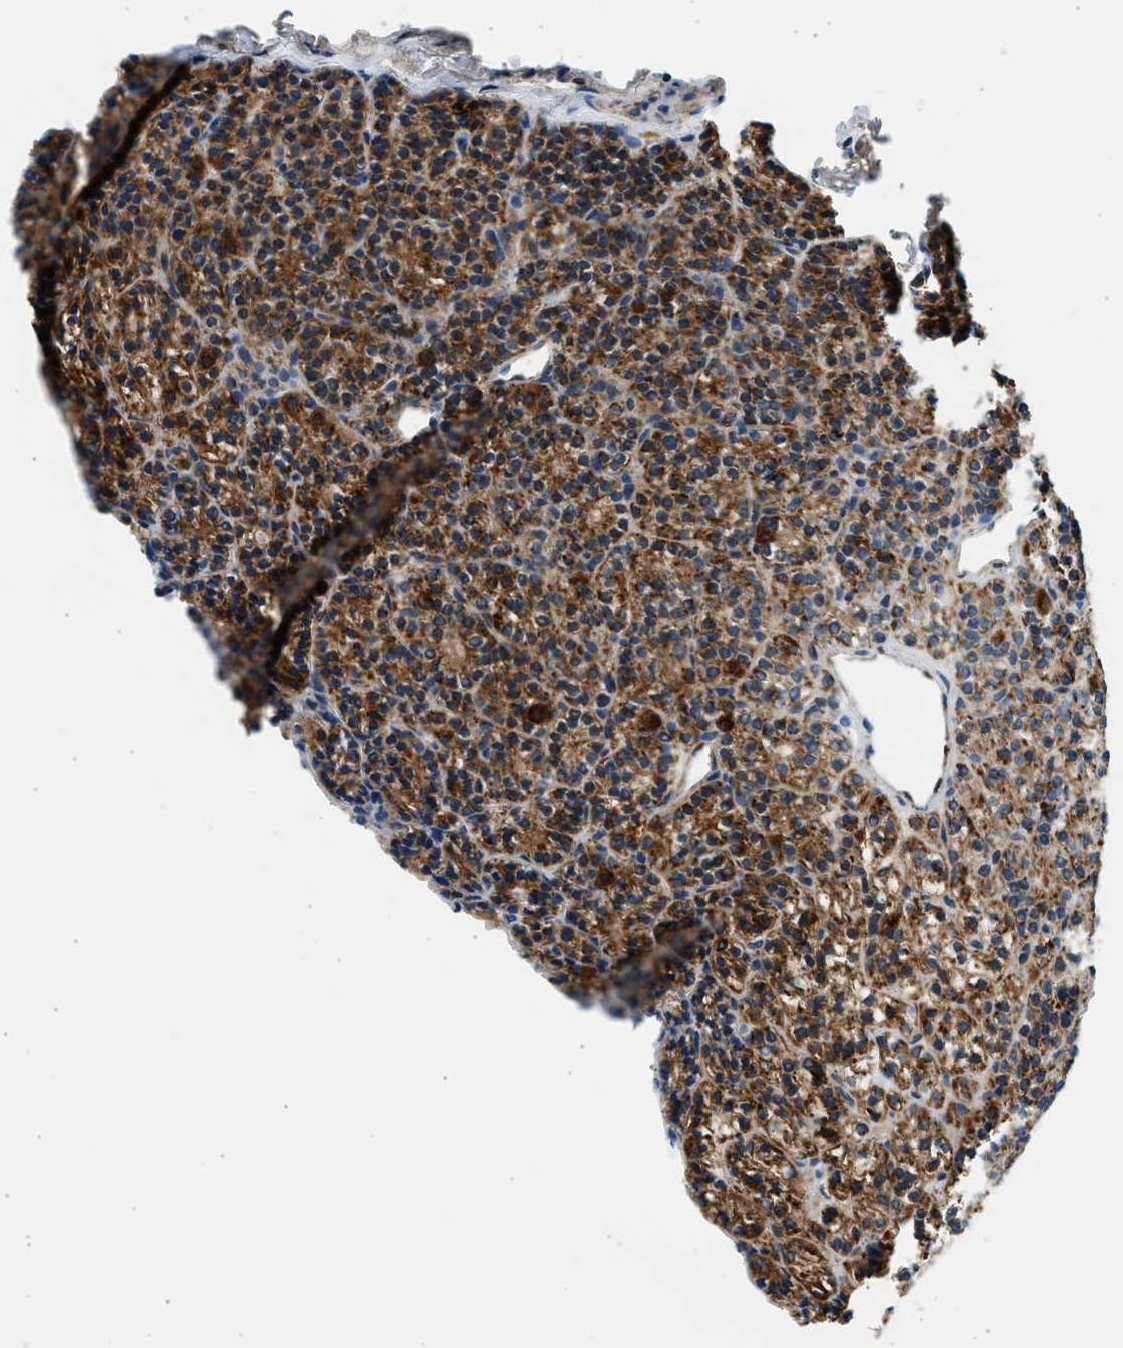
{"staining": {"intensity": "strong", "quantity": ">75%", "location": "cytoplasmic/membranous"}, "tissue": "parathyroid gland", "cell_type": "Glandular cells", "image_type": "normal", "snomed": [{"axis": "morphology", "description": "Normal tissue, NOS"}, {"axis": "morphology", "description": "Adenoma, NOS"}, {"axis": "topography", "description": "Parathyroid gland"}], "caption": "Immunohistochemical staining of unremarkable human parathyroid gland displays strong cytoplasmic/membranous protein positivity in about >75% of glandular cells. The staining was performed using DAB to visualize the protein expression in brown, while the nuclei were stained in blue with hematoxylin (Magnification: 20x).", "gene": "KCNMB3", "patient": {"sex": "female", "age": 64}}